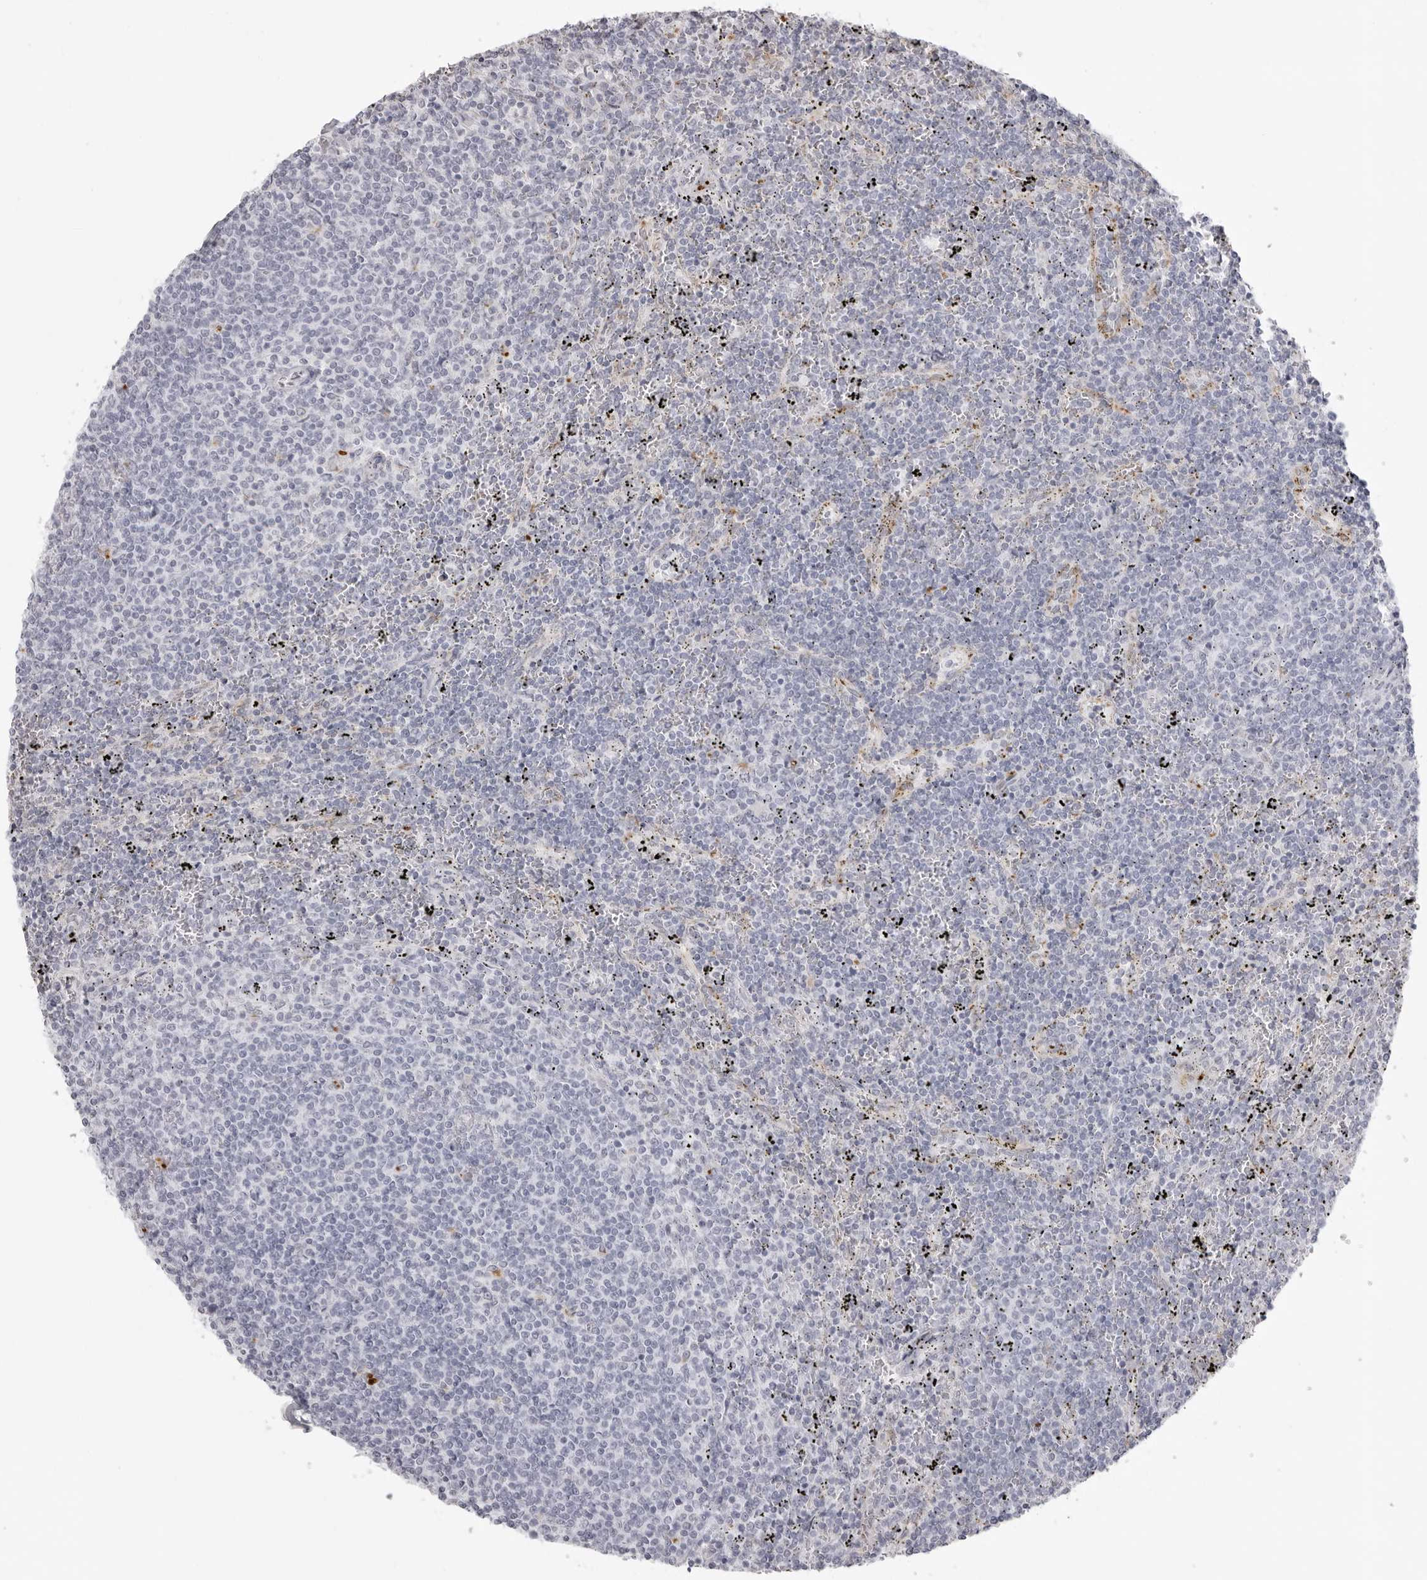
{"staining": {"intensity": "negative", "quantity": "none", "location": "none"}, "tissue": "lymphoma", "cell_type": "Tumor cells", "image_type": "cancer", "snomed": [{"axis": "morphology", "description": "Malignant lymphoma, non-Hodgkin's type, Low grade"}, {"axis": "topography", "description": "Spleen"}], "caption": "Image shows no protein staining in tumor cells of low-grade malignant lymphoma, non-Hodgkin's type tissue.", "gene": "IL25", "patient": {"sex": "female", "age": 50}}